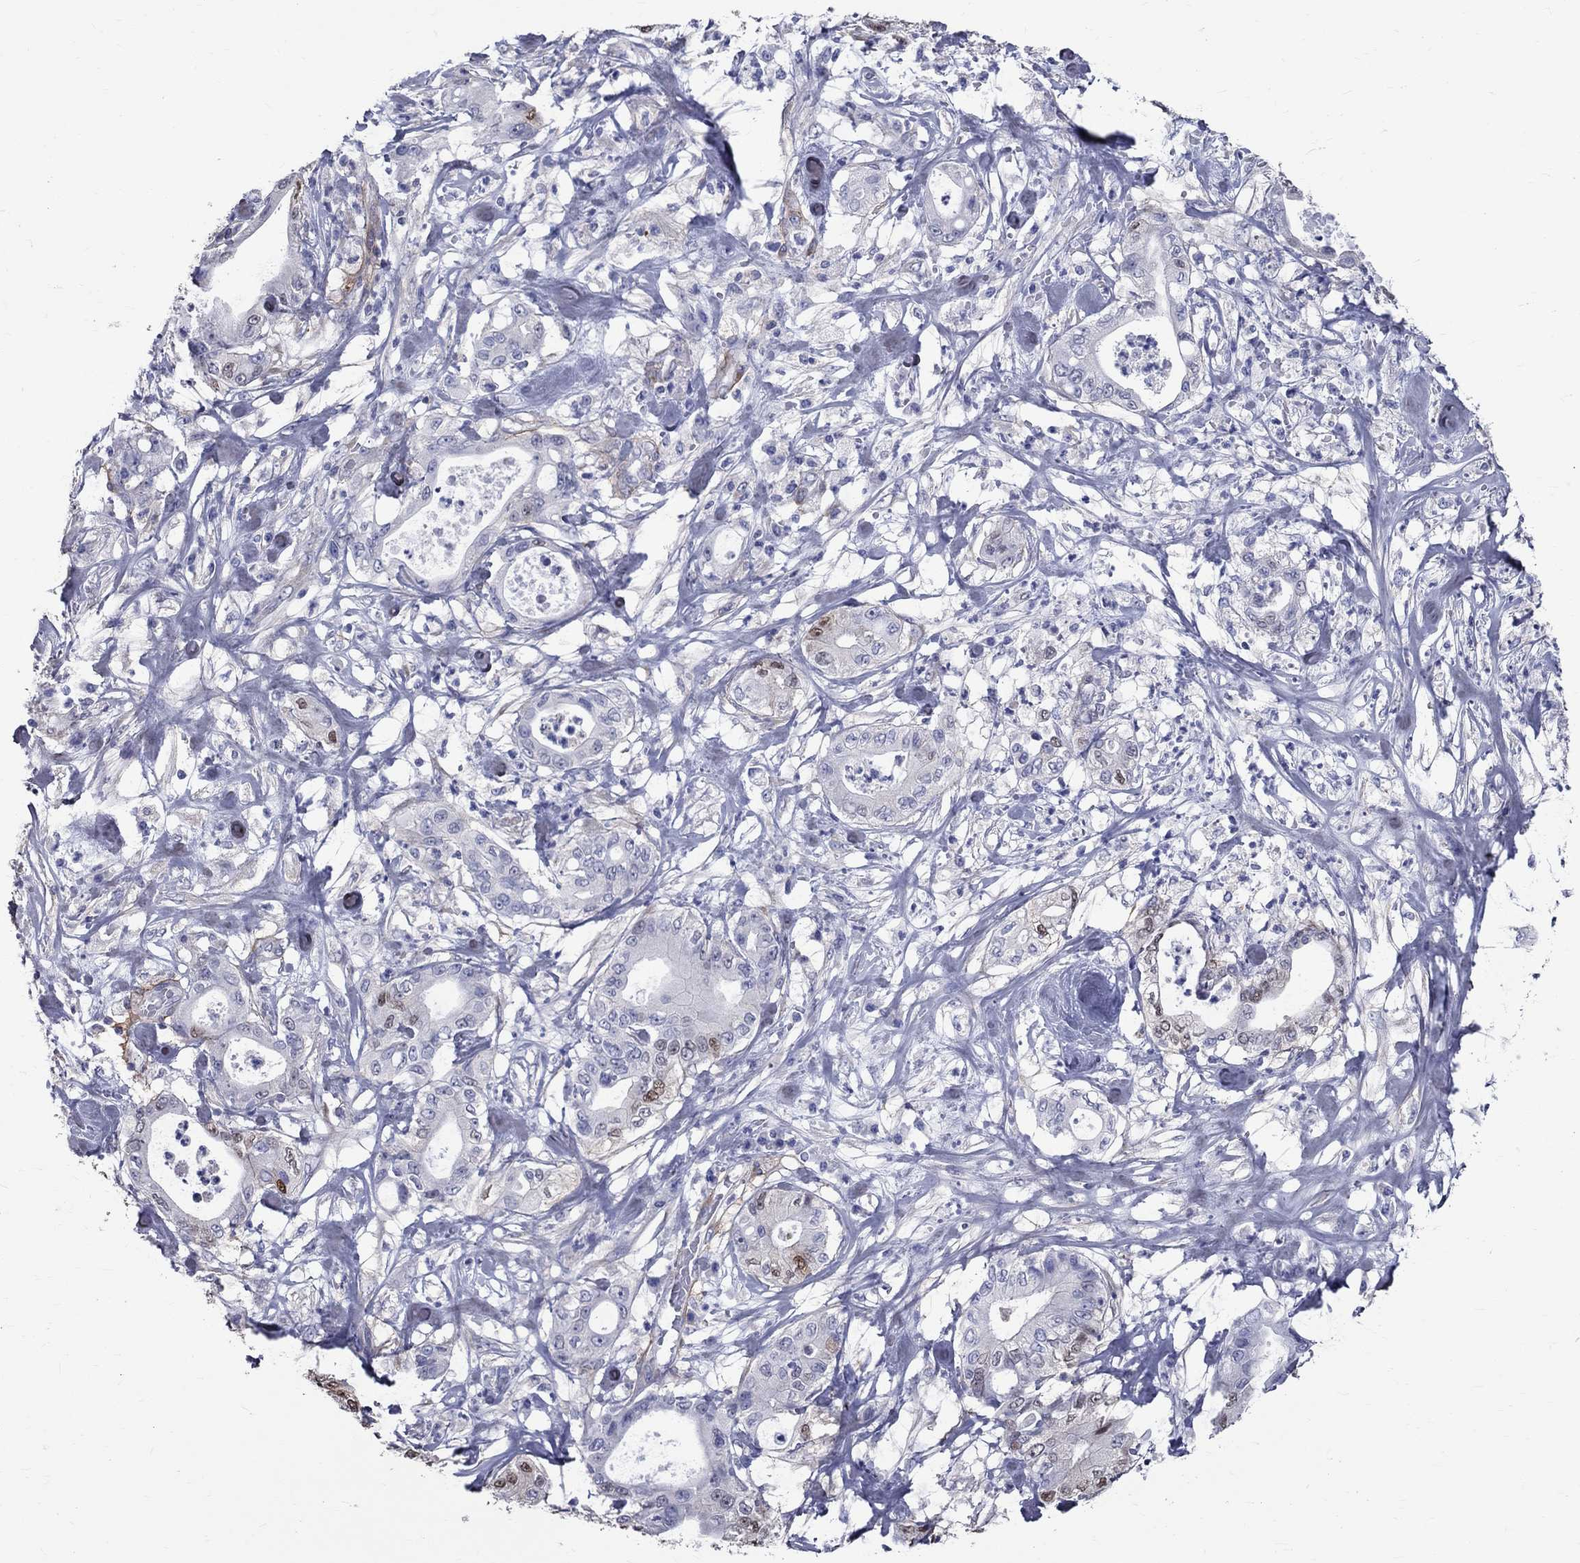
{"staining": {"intensity": "moderate", "quantity": "25%-75%", "location": "nuclear"}, "tissue": "pancreatic cancer", "cell_type": "Tumor cells", "image_type": "cancer", "snomed": [{"axis": "morphology", "description": "Adenocarcinoma, NOS"}, {"axis": "topography", "description": "Pancreas"}], "caption": "Tumor cells reveal medium levels of moderate nuclear staining in approximately 25%-75% of cells in pancreatic cancer. (IHC, brightfield microscopy, high magnification).", "gene": "ANXA10", "patient": {"sex": "male", "age": 71}}